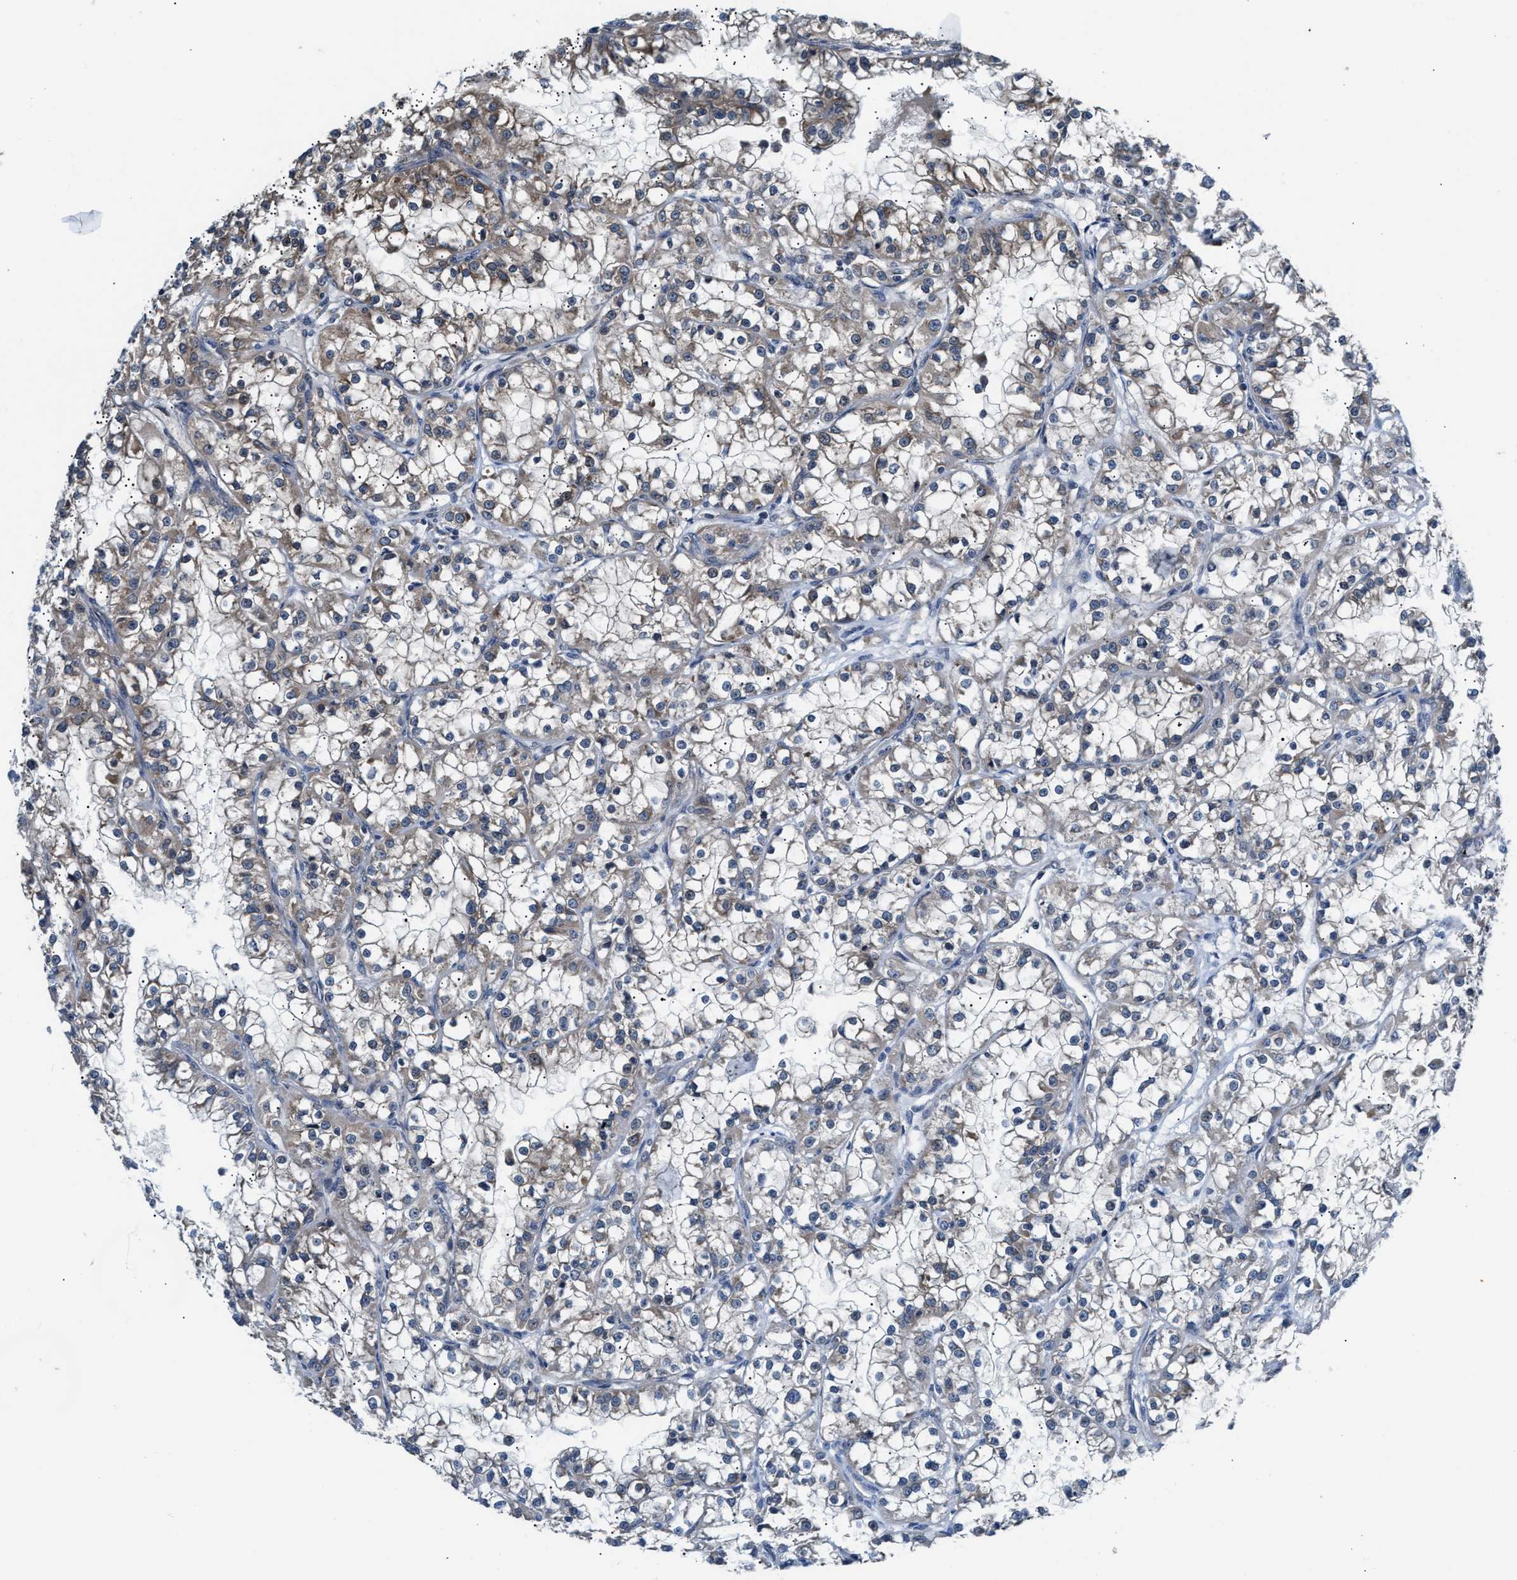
{"staining": {"intensity": "weak", "quantity": "<25%", "location": "cytoplasmic/membranous"}, "tissue": "renal cancer", "cell_type": "Tumor cells", "image_type": "cancer", "snomed": [{"axis": "morphology", "description": "Adenocarcinoma, NOS"}, {"axis": "topography", "description": "Kidney"}], "caption": "Adenocarcinoma (renal) stained for a protein using immunohistochemistry displays no positivity tumor cells.", "gene": "RAB29", "patient": {"sex": "female", "age": 52}}